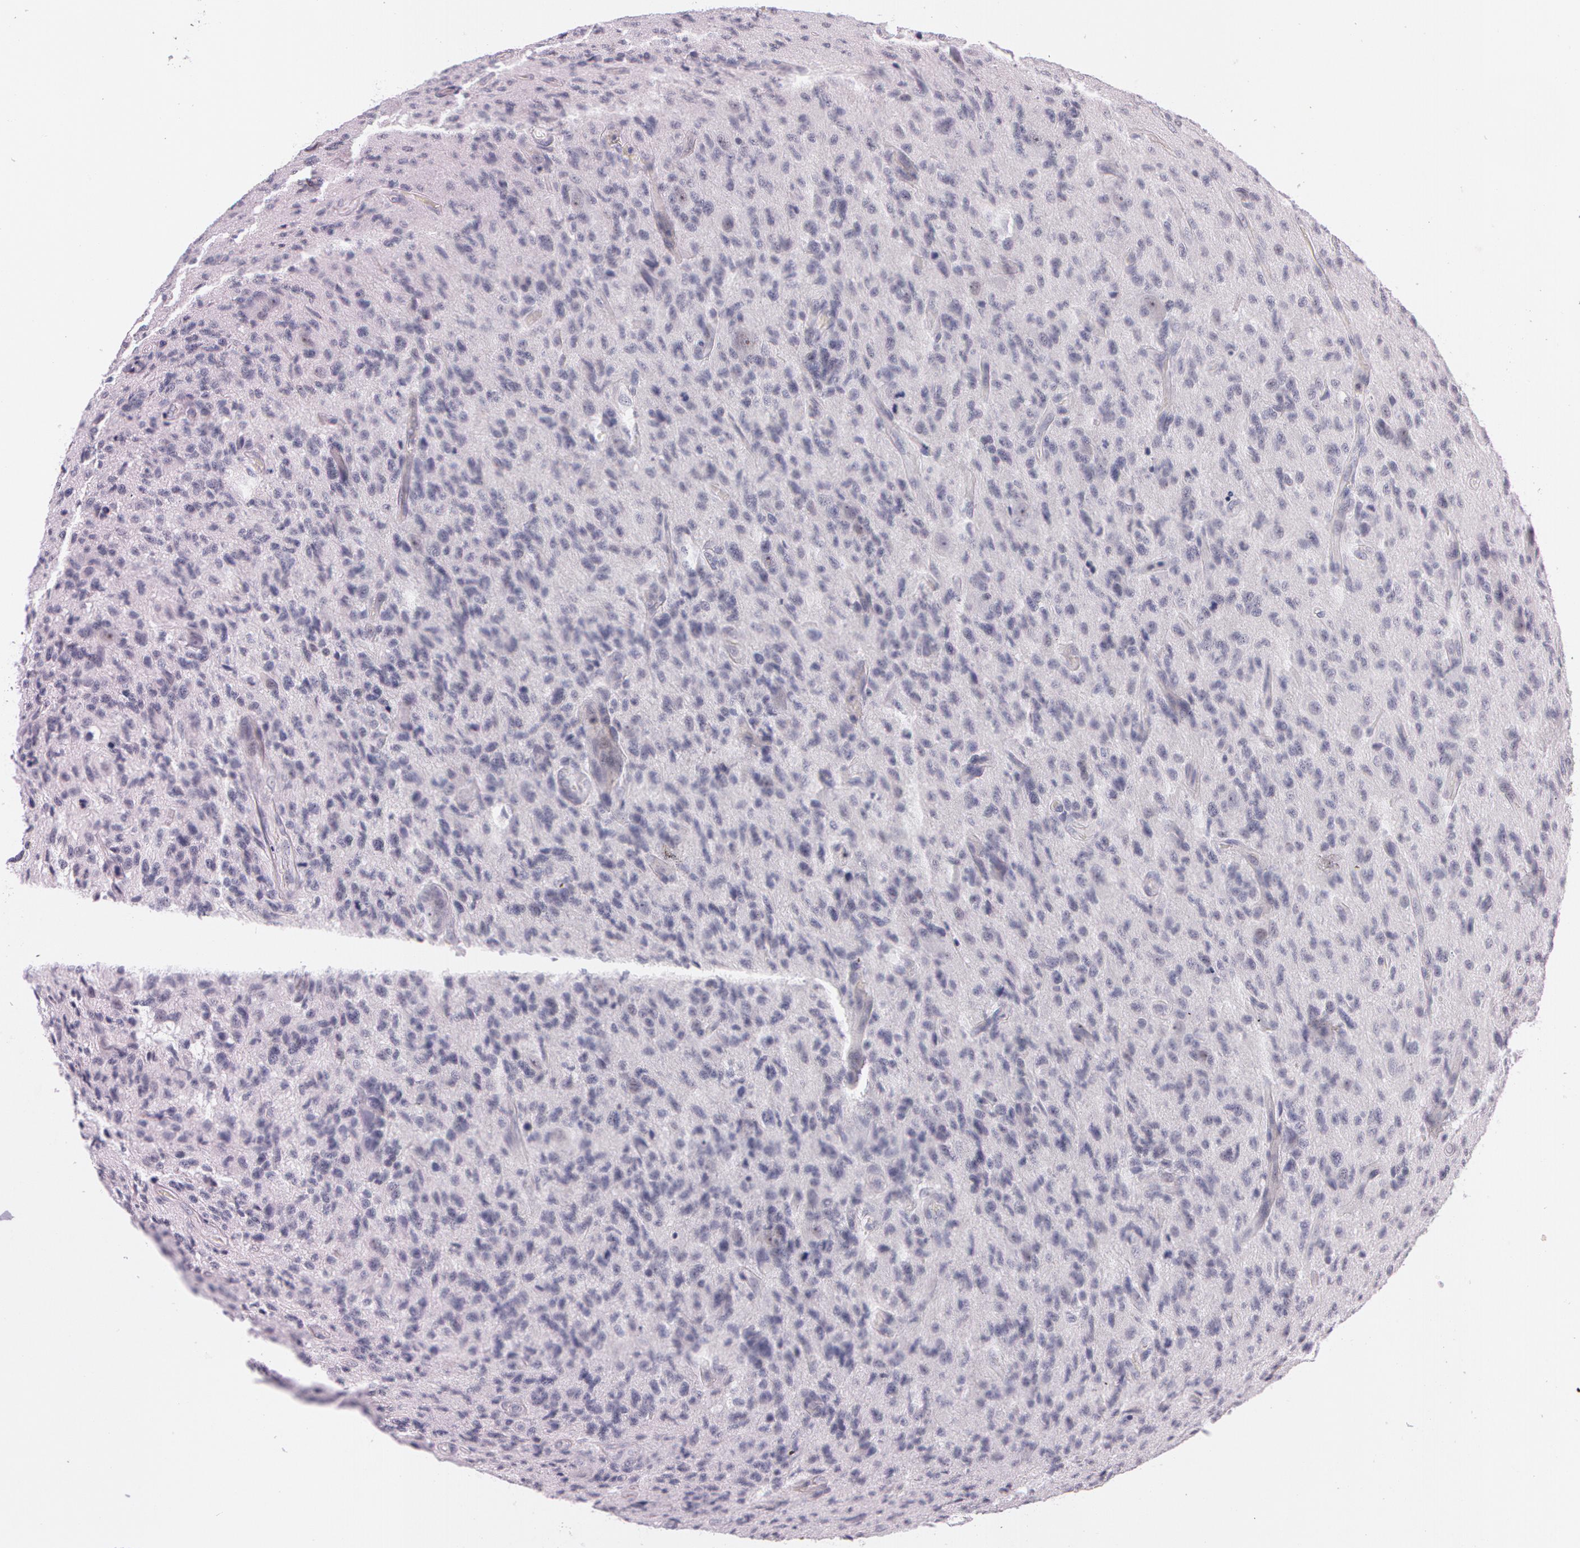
{"staining": {"intensity": "negative", "quantity": "none", "location": "none"}, "tissue": "glioma", "cell_type": "Tumor cells", "image_type": "cancer", "snomed": [{"axis": "morphology", "description": "Glioma, malignant, High grade"}, {"axis": "topography", "description": "Brain"}], "caption": "The histopathology image displays no significant positivity in tumor cells of malignant glioma (high-grade).", "gene": "FBL", "patient": {"sex": "male", "age": 36}}